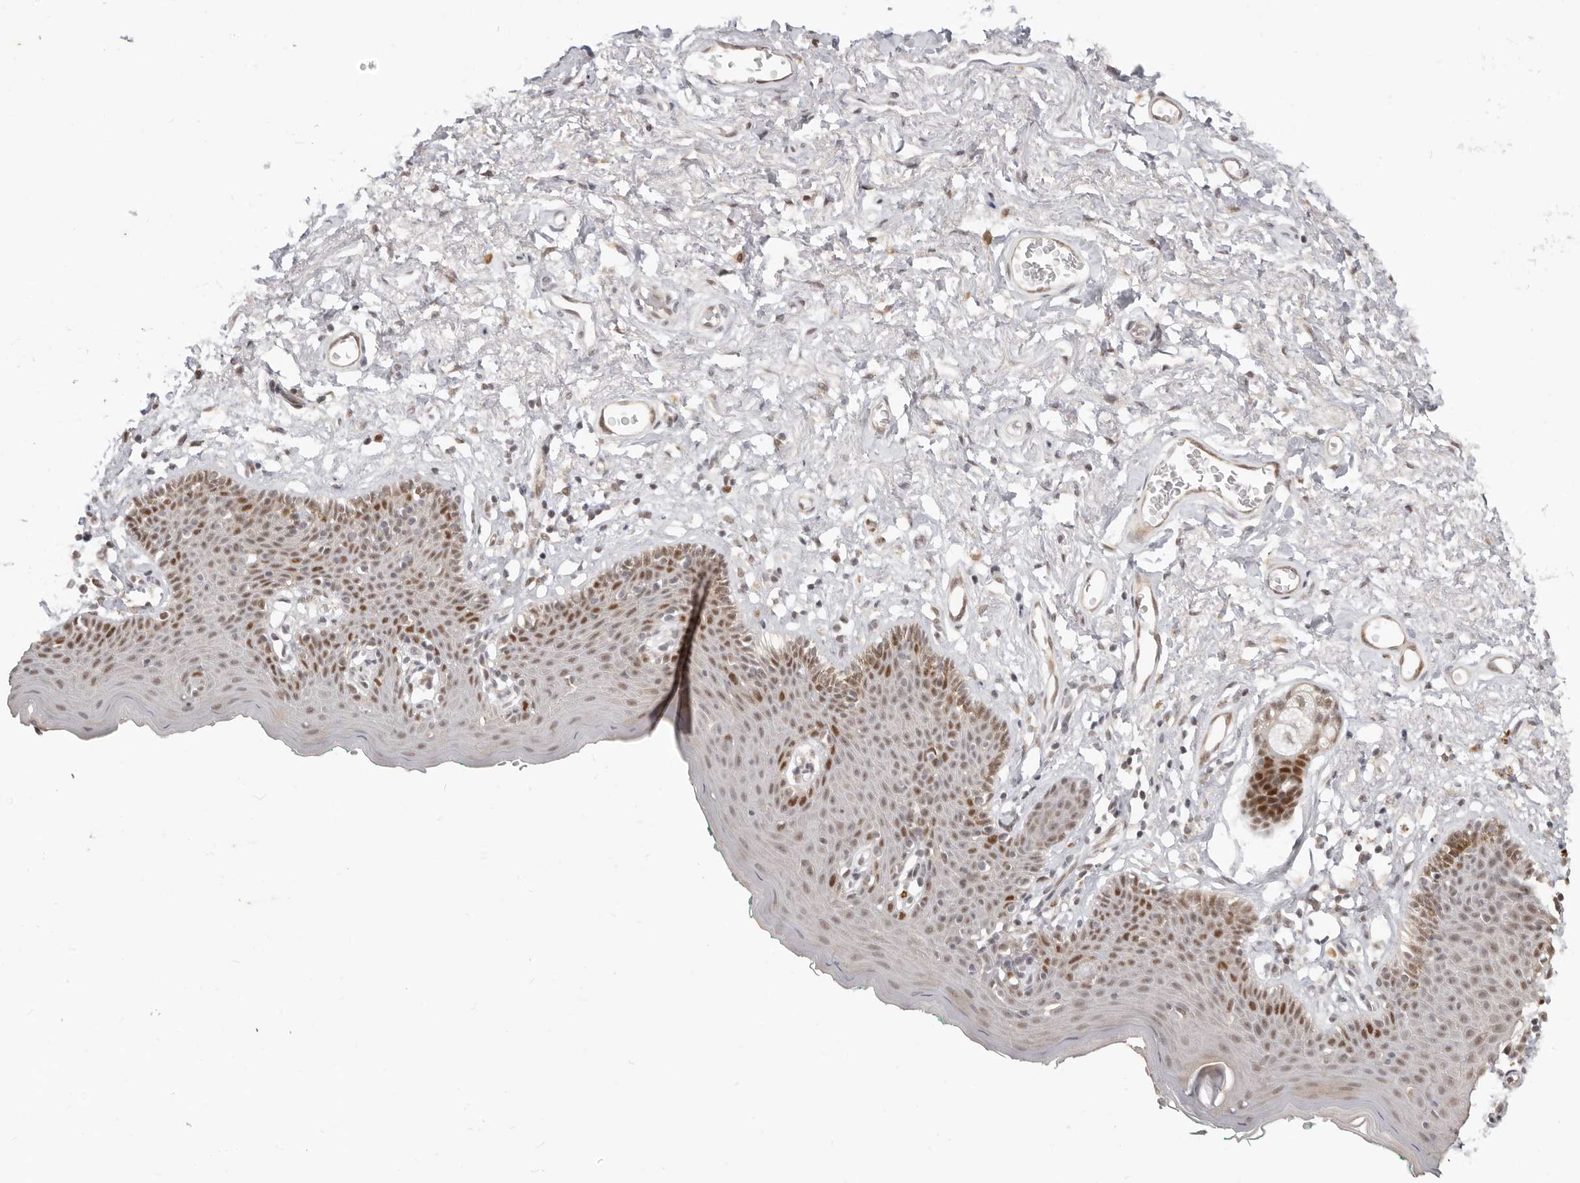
{"staining": {"intensity": "strong", "quantity": "25%-75%", "location": "nuclear"}, "tissue": "skin", "cell_type": "Epidermal cells", "image_type": "normal", "snomed": [{"axis": "morphology", "description": "Normal tissue, NOS"}, {"axis": "topography", "description": "Vulva"}], "caption": "This image demonstrates immunohistochemistry (IHC) staining of benign human skin, with high strong nuclear expression in approximately 25%-75% of epidermal cells.", "gene": "RFC2", "patient": {"sex": "female", "age": 66}}